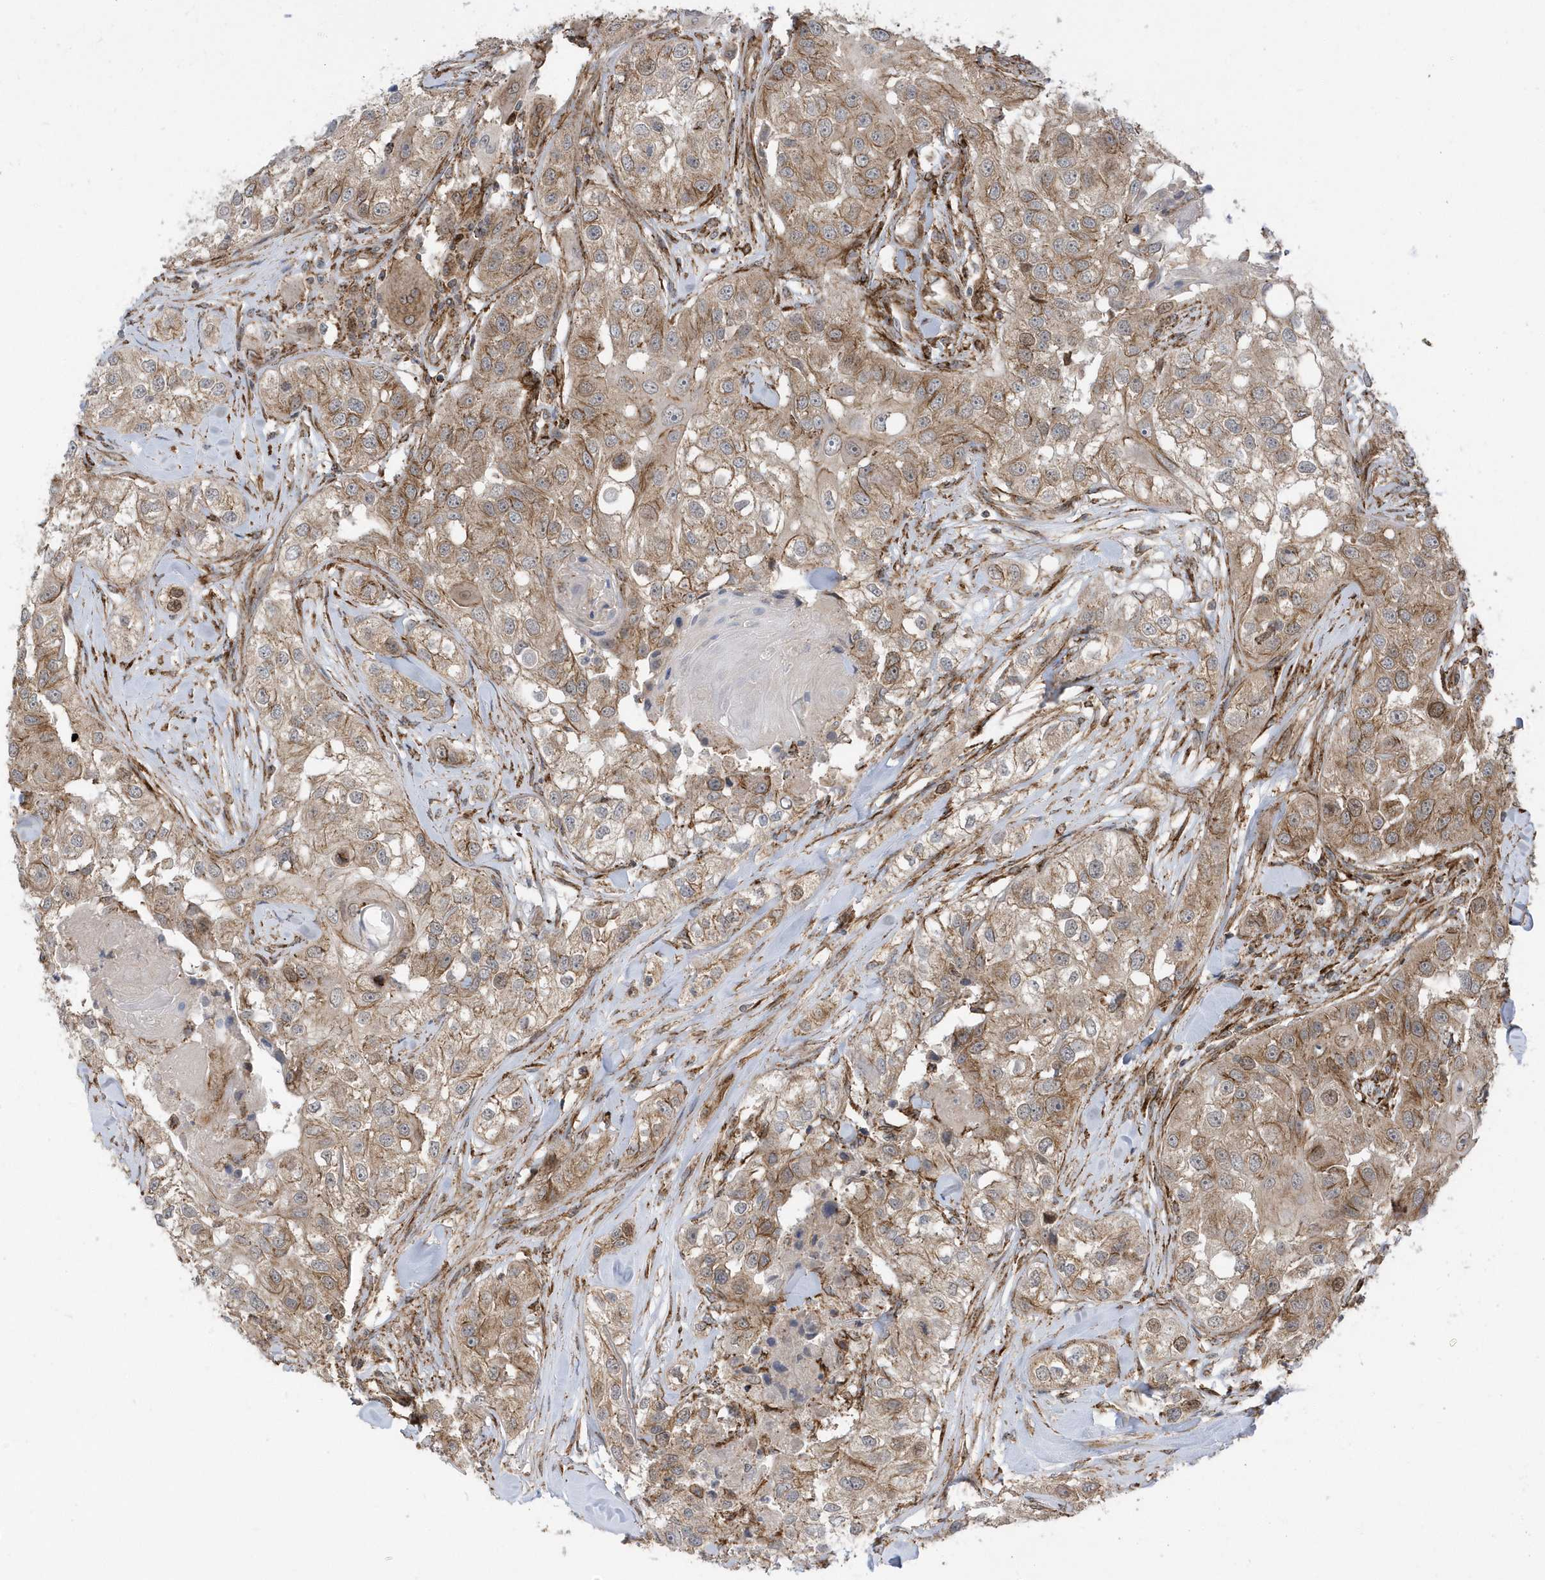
{"staining": {"intensity": "moderate", "quantity": ">75%", "location": "cytoplasmic/membranous"}, "tissue": "head and neck cancer", "cell_type": "Tumor cells", "image_type": "cancer", "snomed": [{"axis": "morphology", "description": "Normal tissue, NOS"}, {"axis": "morphology", "description": "Squamous cell carcinoma, NOS"}, {"axis": "topography", "description": "Skeletal muscle"}, {"axis": "topography", "description": "Head-Neck"}], "caption": "Protein analysis of head and neck squamous cell carcinoma tissue exhibits moderate cytoplasmic/membranous positivity in about >75% of tumor cells.", "gene": "HRH4", "patient": {"sex": "male", "age": 51}}